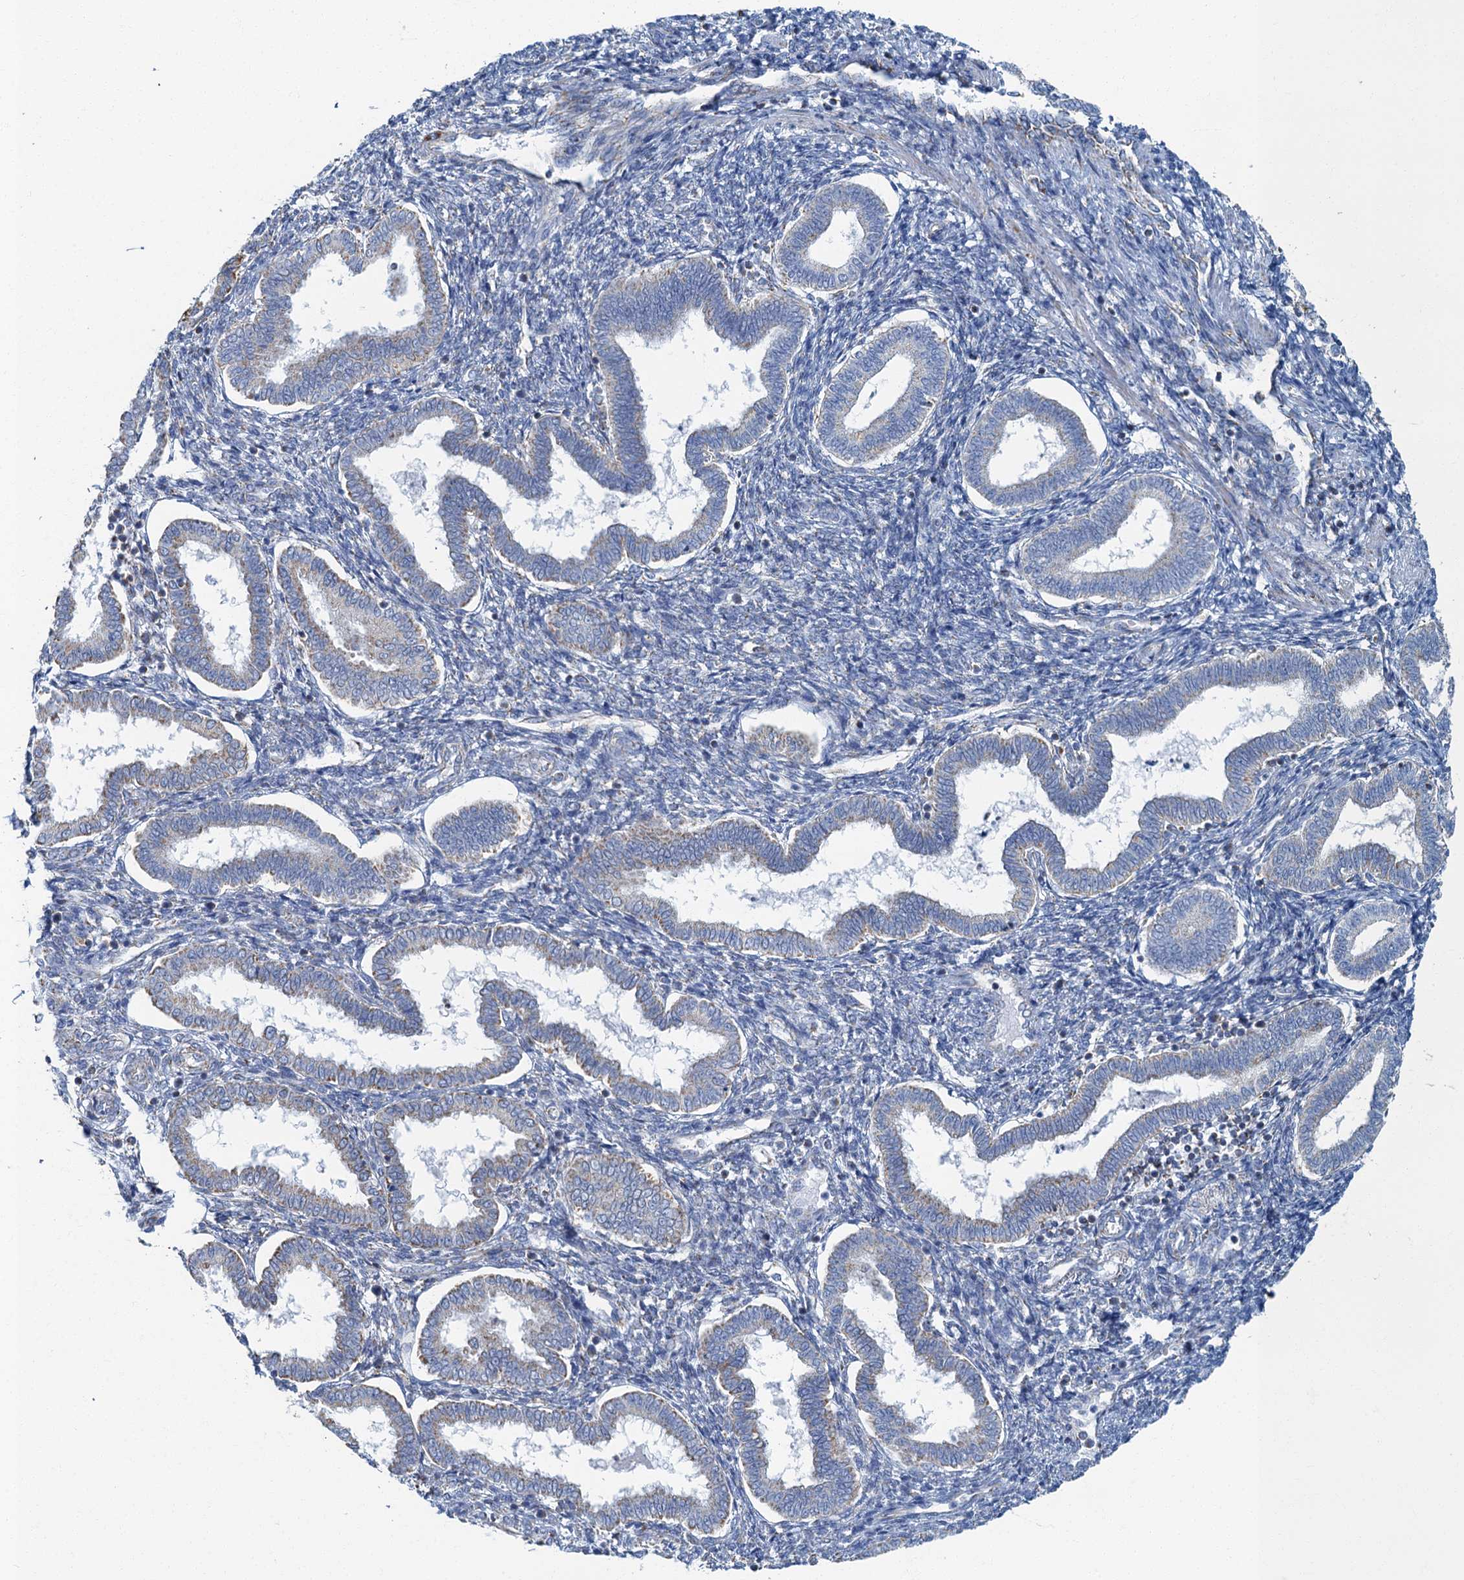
{"staining": {"intensity": "negative", "quantity": "none", "location": "none"}, "tissue": "endometrium", "cell_type": "Cells in endometrial stroma", "image_type": "normal", "snomed": [{"axis": "morphology", "description": "Normal tissue, NOS"}, {"axis": "topography", "description": "Endometrium"}], "caption": "Immunohistochemistry (IHC) image of normal endometrium: endometrium stained with DAB (3,3'-diaminobenzidine) displays no significant protein positivity in cells in endometrial stroma.", "gene": "RAD9B", "patient": {"sex": "female", "age": 24}}